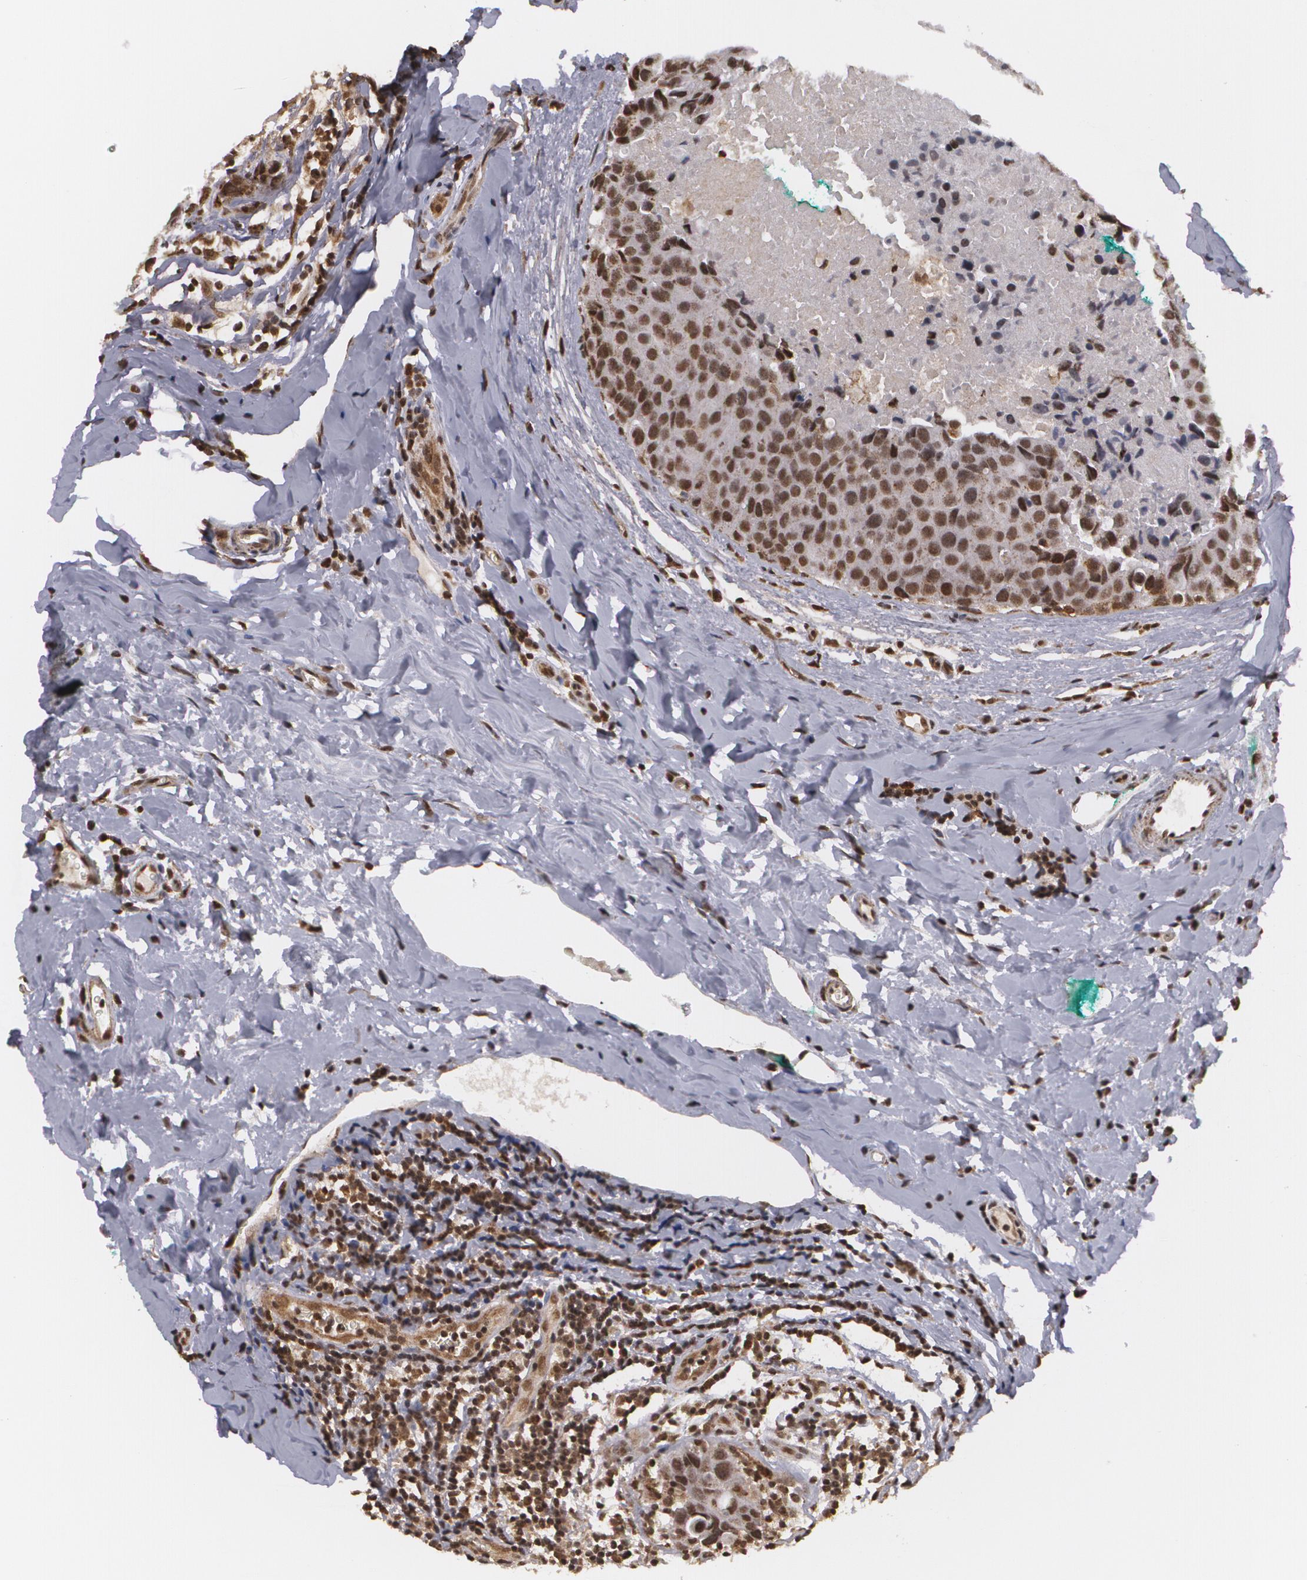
{"staining": {"intensity": "moderate", "quantity": ">75%", "location": "nuclear"}, "tissue": "breast cancer", "cell_type": "Tumor cells", "image_type": "cancer", "snomed": [{"axis": "morphology", "description": "Duct carcinoma"}, {"axis": "topography", "description": "Breast"}], "caption": "A micrograph showing moderate nuclear staining in about >75% of tumor cells in breast cancer (invasive ductal carcinoma), as visualized by brown immunohistochemical staining.", "gene": "MXD1", "patient": {"sex": "female", "age": 24}}